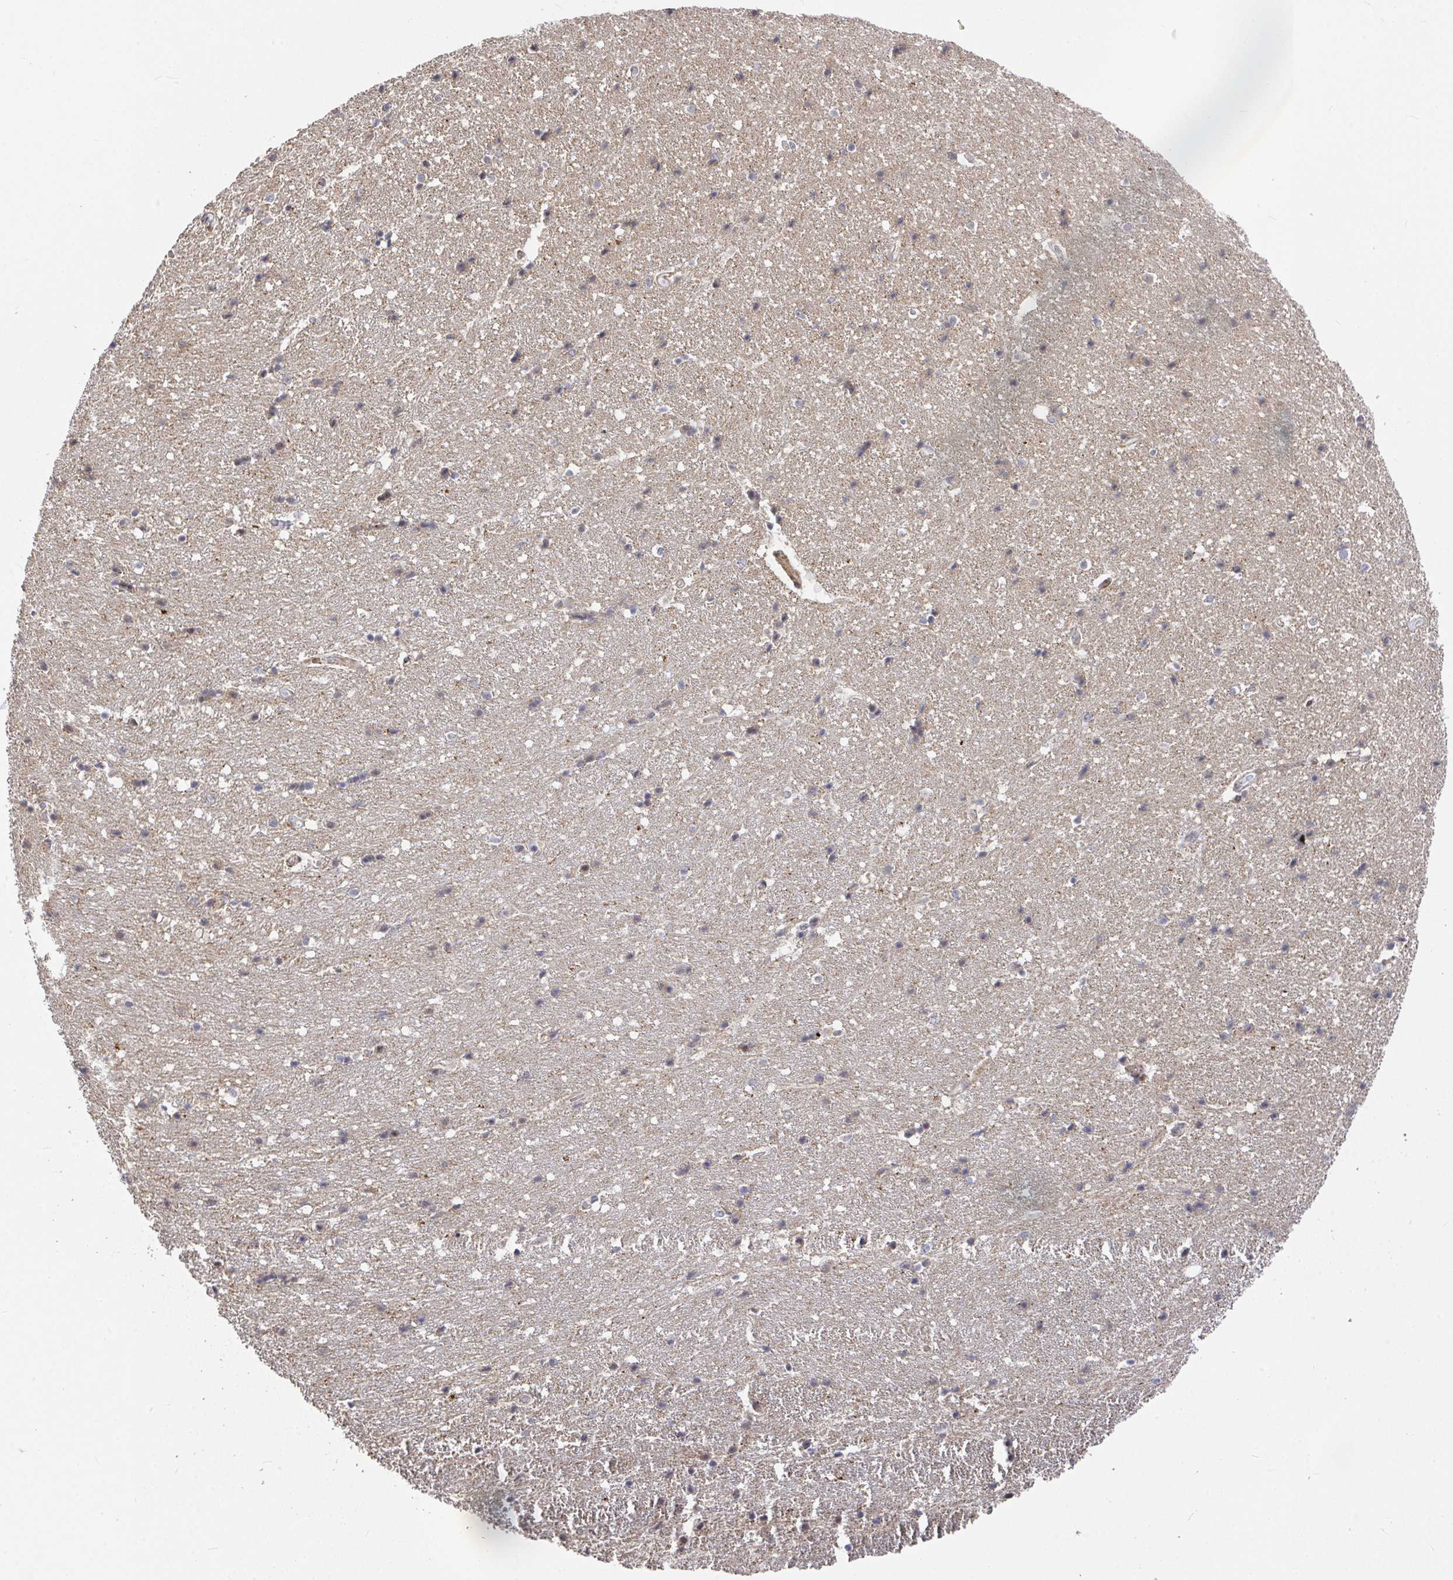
{"staining": {"intensity": "negative", "quantity": "none", "location": "none"}, "tissue": "hippocampus", "cell_type": "Glial cells", "image_type": "normal", "snomed": [{"axis": "morphology", "description": "Normal tissue, NOS"}, {"axis": "topography", "description": "Hippocampus"}], "caption": "This is an immunohistochemistry image of unremarkable human hippocampus. There is no expression in glial cells.", "gene": "RBBP5", "patient": {"sex": "male", "age": 63}}